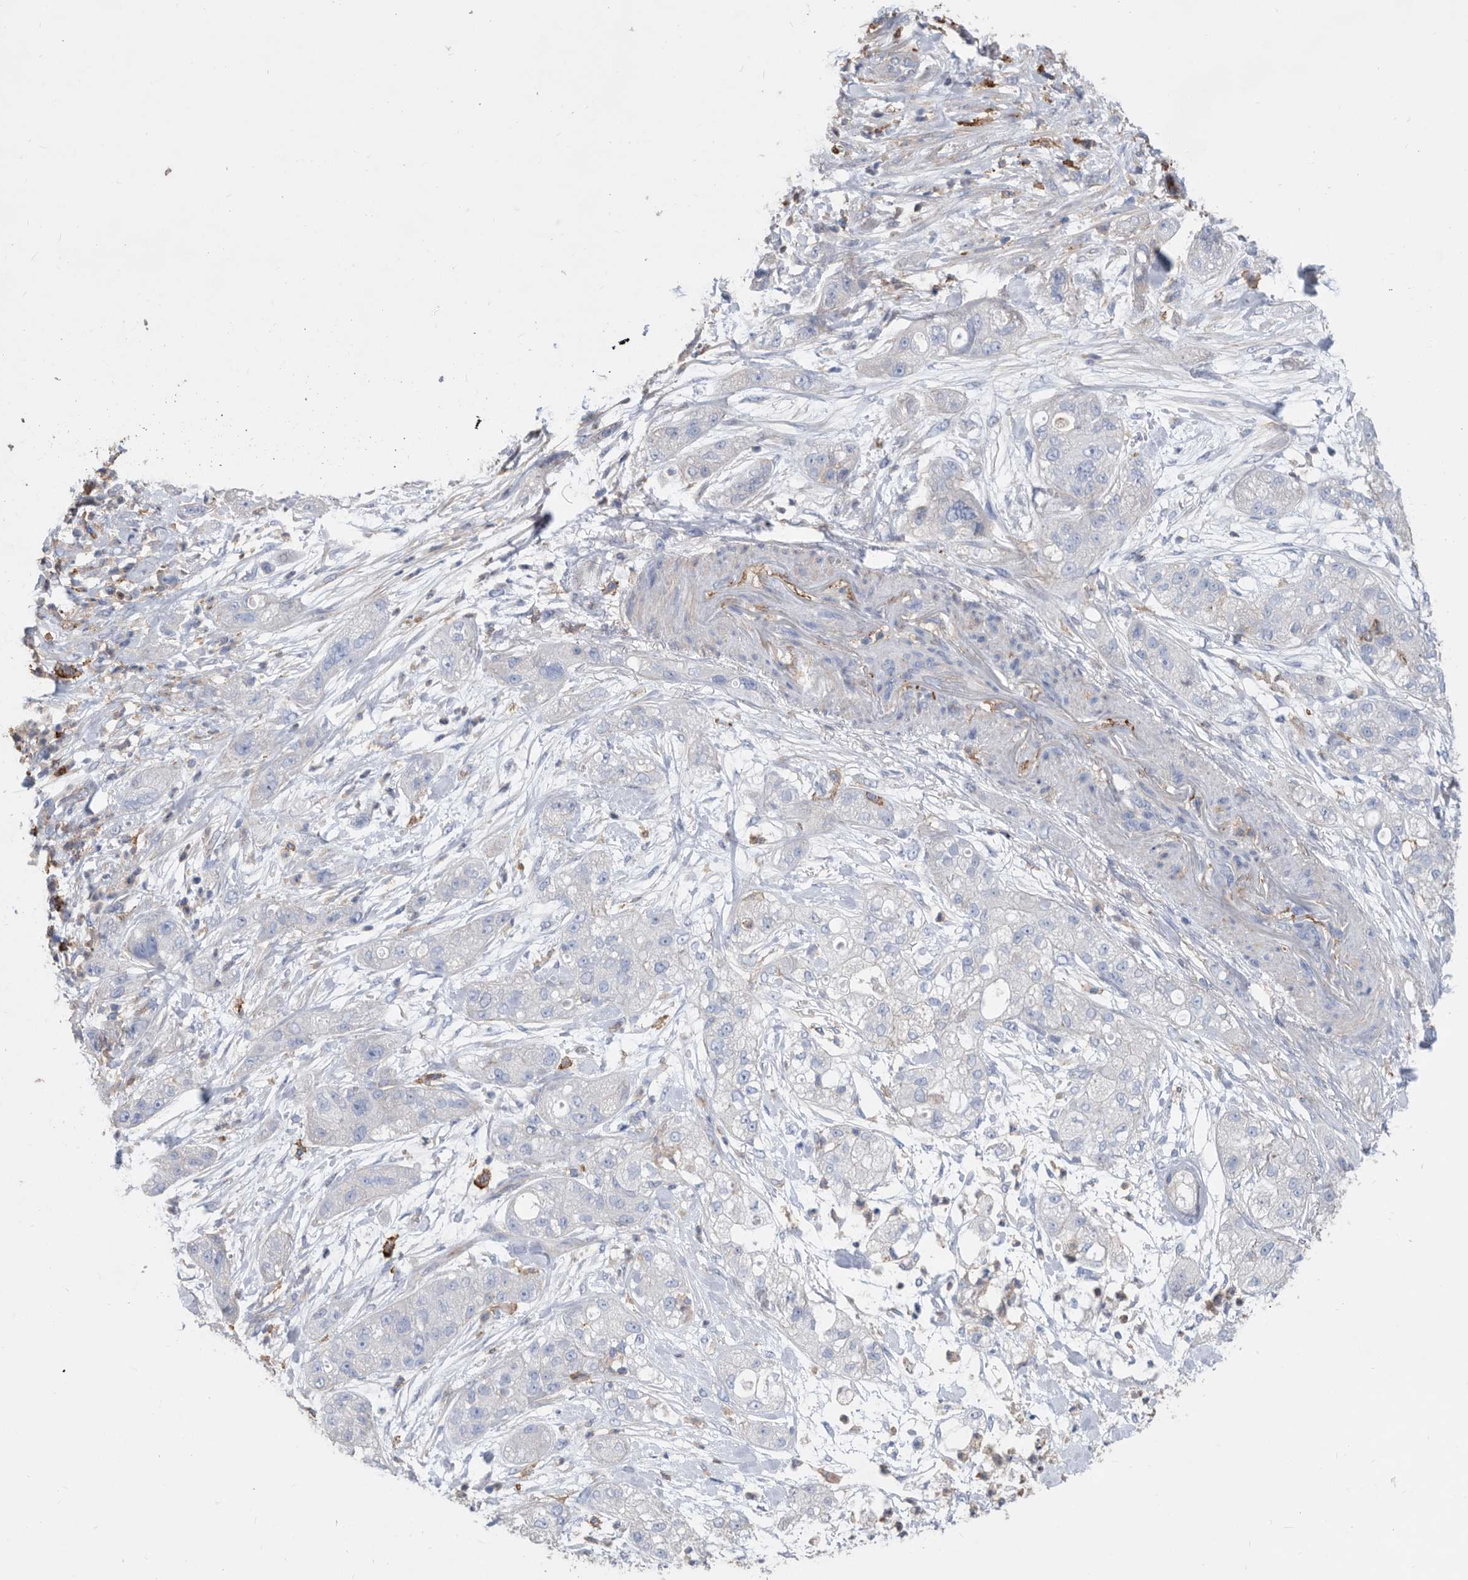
{"staining": {"intensity": "negative", "quantity": "none", "location": "none"}, "tissue": "pancreatic cancer", "cell_type": "Tumor cells", "image_type": "cancer", "snomed": [{"axis": "morphology", "description": "Adenocarcinoma, NOS"}, {"axis": "topography", "description": "Pancreas"}], "caption": "Human pancreatic cancer stained for a protein using IHC exhibits no positivity in tumor cells.", "gene": "MS4A4A", "patient": {"sex": "female", "age": 78}}